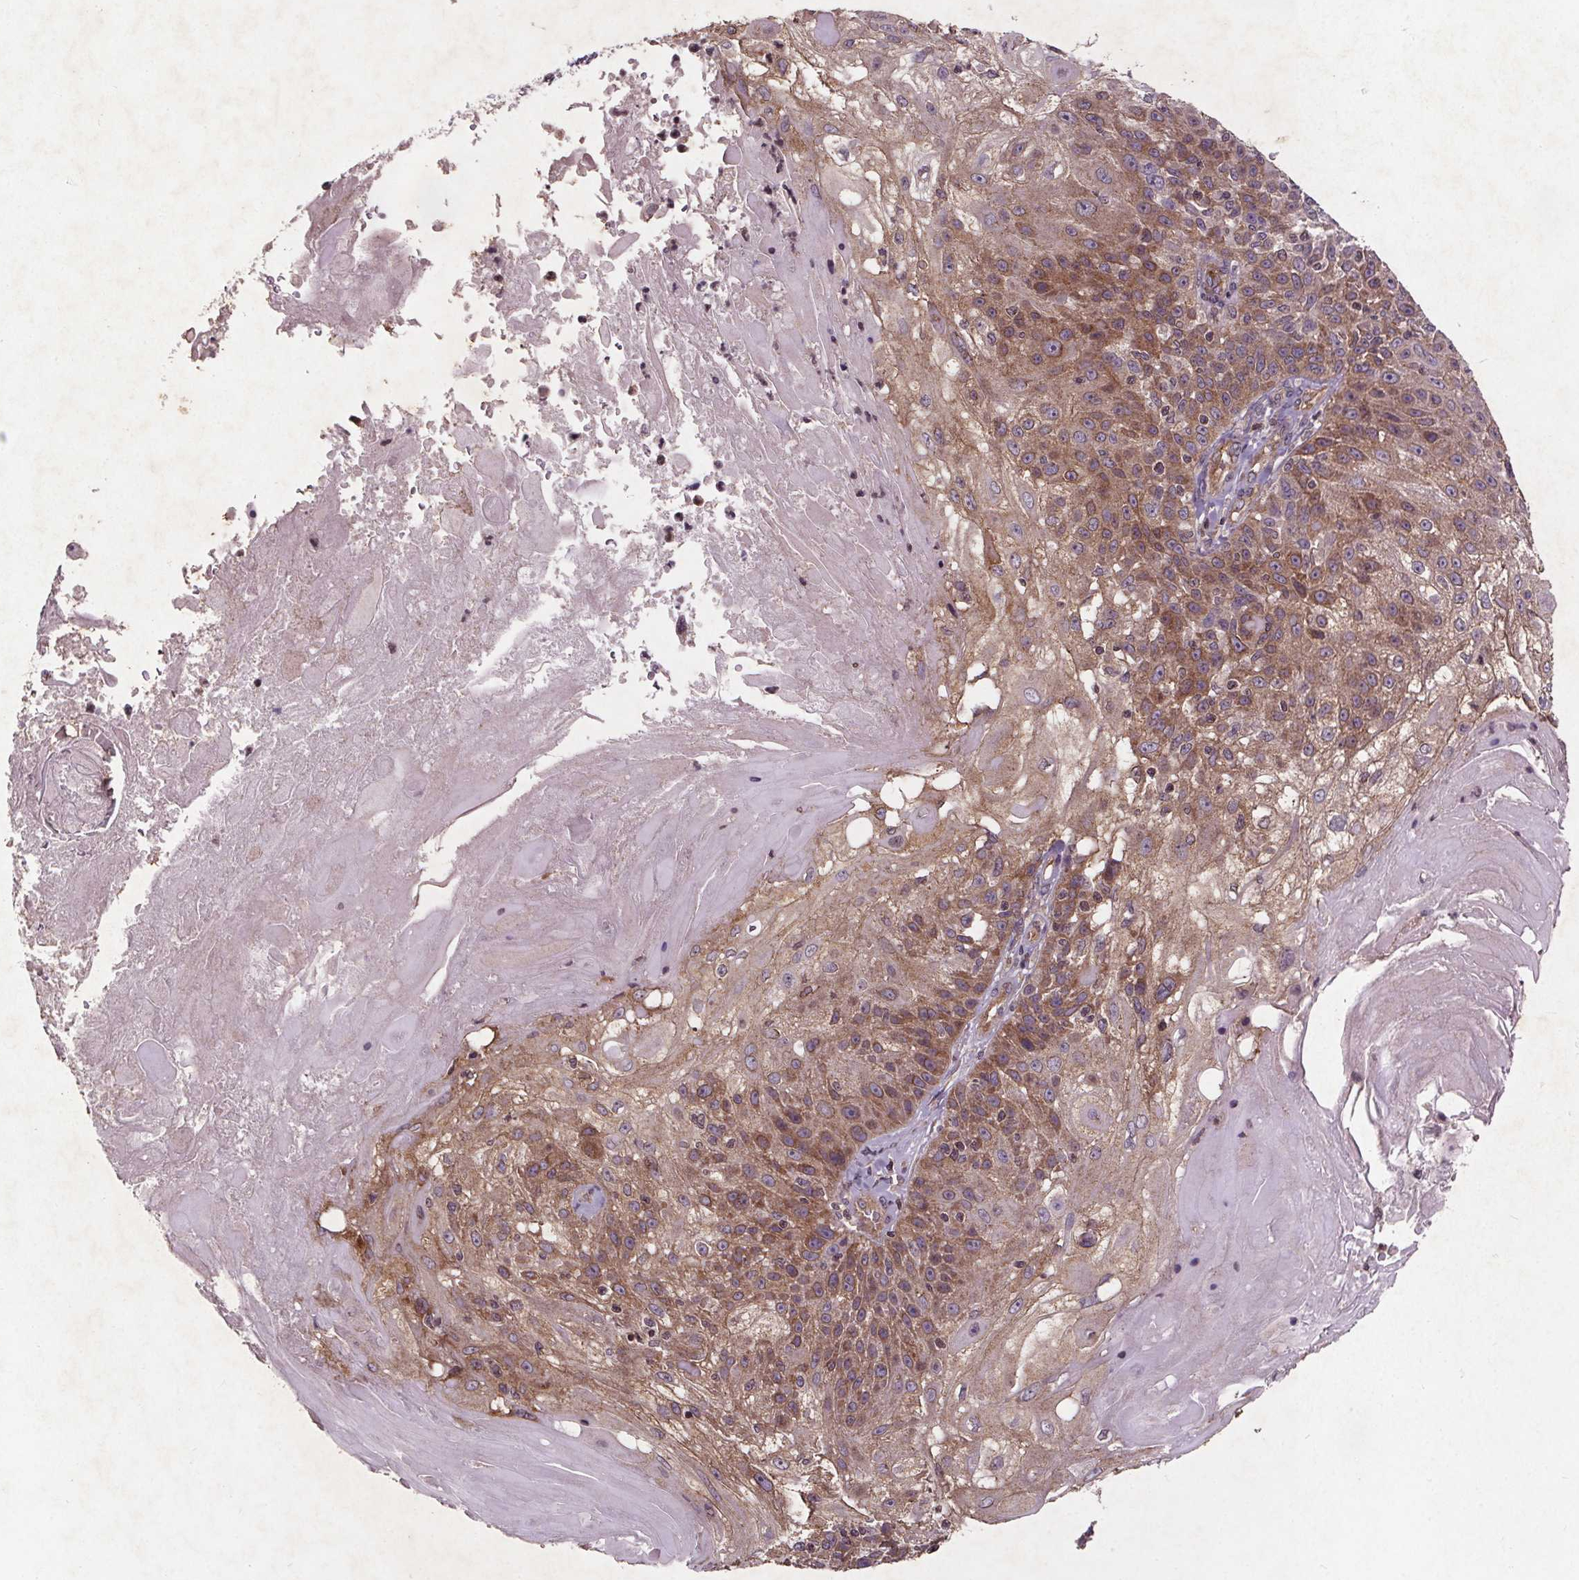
{"staining": {"intensity": "moderate", "quantity": ">75%", "location": "cytoplasmic/membranous"}, "tissue": "skin cancer", "cell_type": "Tumor cells", "image_type": "cancer", "snomed": [{"axis": "morphology", "description": "Normal tissue, NOS"}, {"axis": "morphology", "description": "Squamous cell carcinoma, NOS"}, {"axis": "topography", "description": "Skin"}], "caption": "Protein expression analysis of human skin squamous cell carcinoma reveals moderate cytoplasmic/membranous expression in approximately >75% of tumor cells. The staining was performed using DAB (3,3'-diaminobenzidine), with brown indicating positive protein expression. Nuclei are stained blue with hematoxylin.", "gene": "STRN3", "patient": {"sex": "female", "age": 83}}